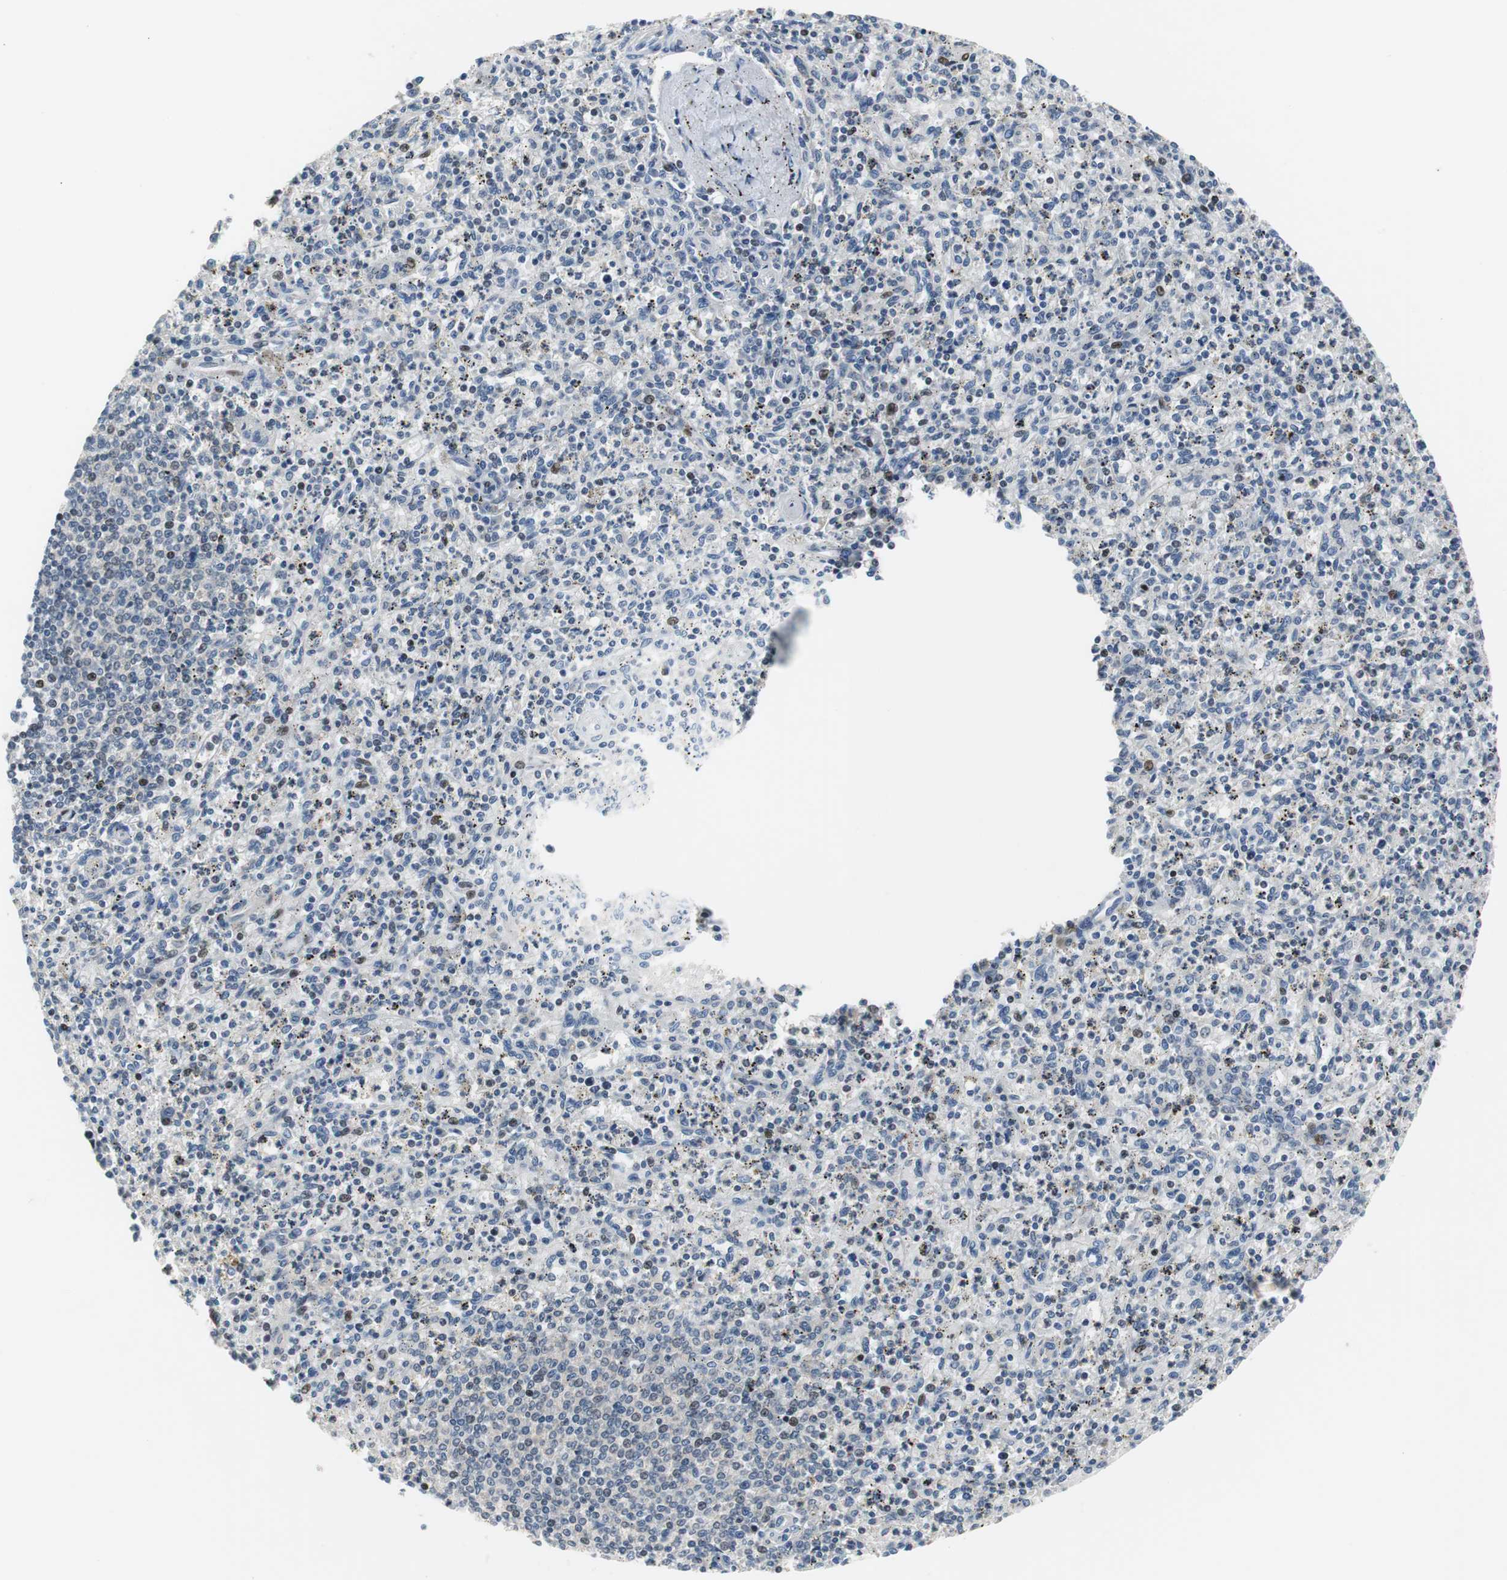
{"staining": {"intensity": "weak", "quantity": "<25%", "location": "nuclear"}, "tissue": "spleen", "cell_type": "Cells in red pulp", "image_type": "normal", "snomed": [{"axis": "morphology", "description": "Normal tissue, NOS"}, {"axis": "topography", "description": "Spleen"}], "caption": "Photomicrograph shows no protein positivity in cells in red pulp of benign spleen.", "gene": "MAP2K4", "patient": {"sex": "male", "age": 72}}